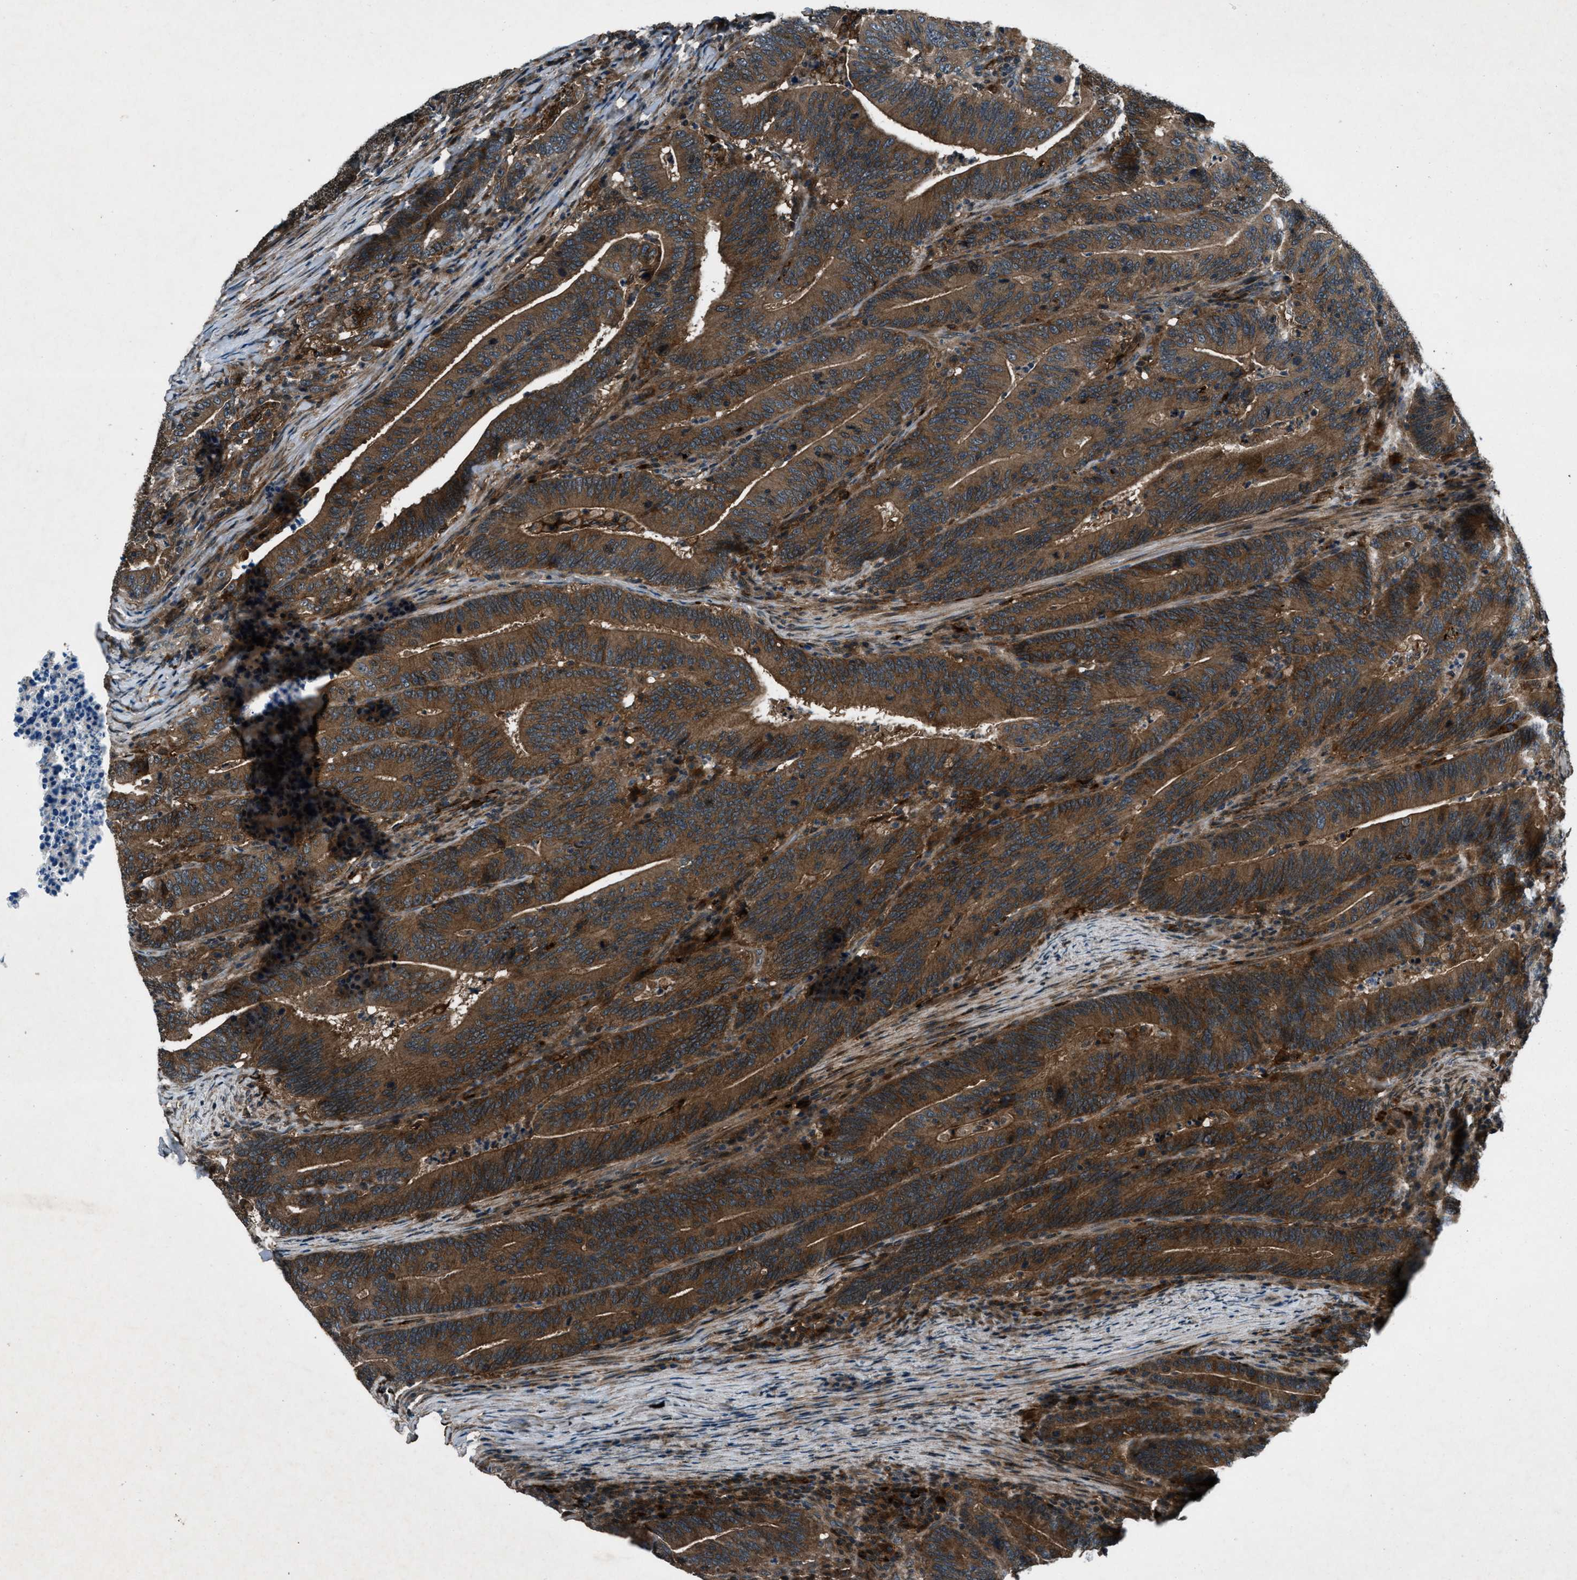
{"staining": {"intensity": "strong", "quantity": ">75%", "location": "cytoplasmic/membranous"}, "tissue": "colorectal cancer", "cell_type": "Tumor cells", "image_type": "cancer", "snomed": [{"axis": "morphology", "description": "Adenocarcinoma, NOS"}, {"axis": "topography", "description": "Colon"}], "caption": "Immunohistochemical staining of adenocarcinoma (colorectal) demonstrates strong cytoplasmic/membranous protein expression in approximately >75% of tumor cells.", "gene": "EPSTI1", "patient": {"sex": "female", "age": 66}}